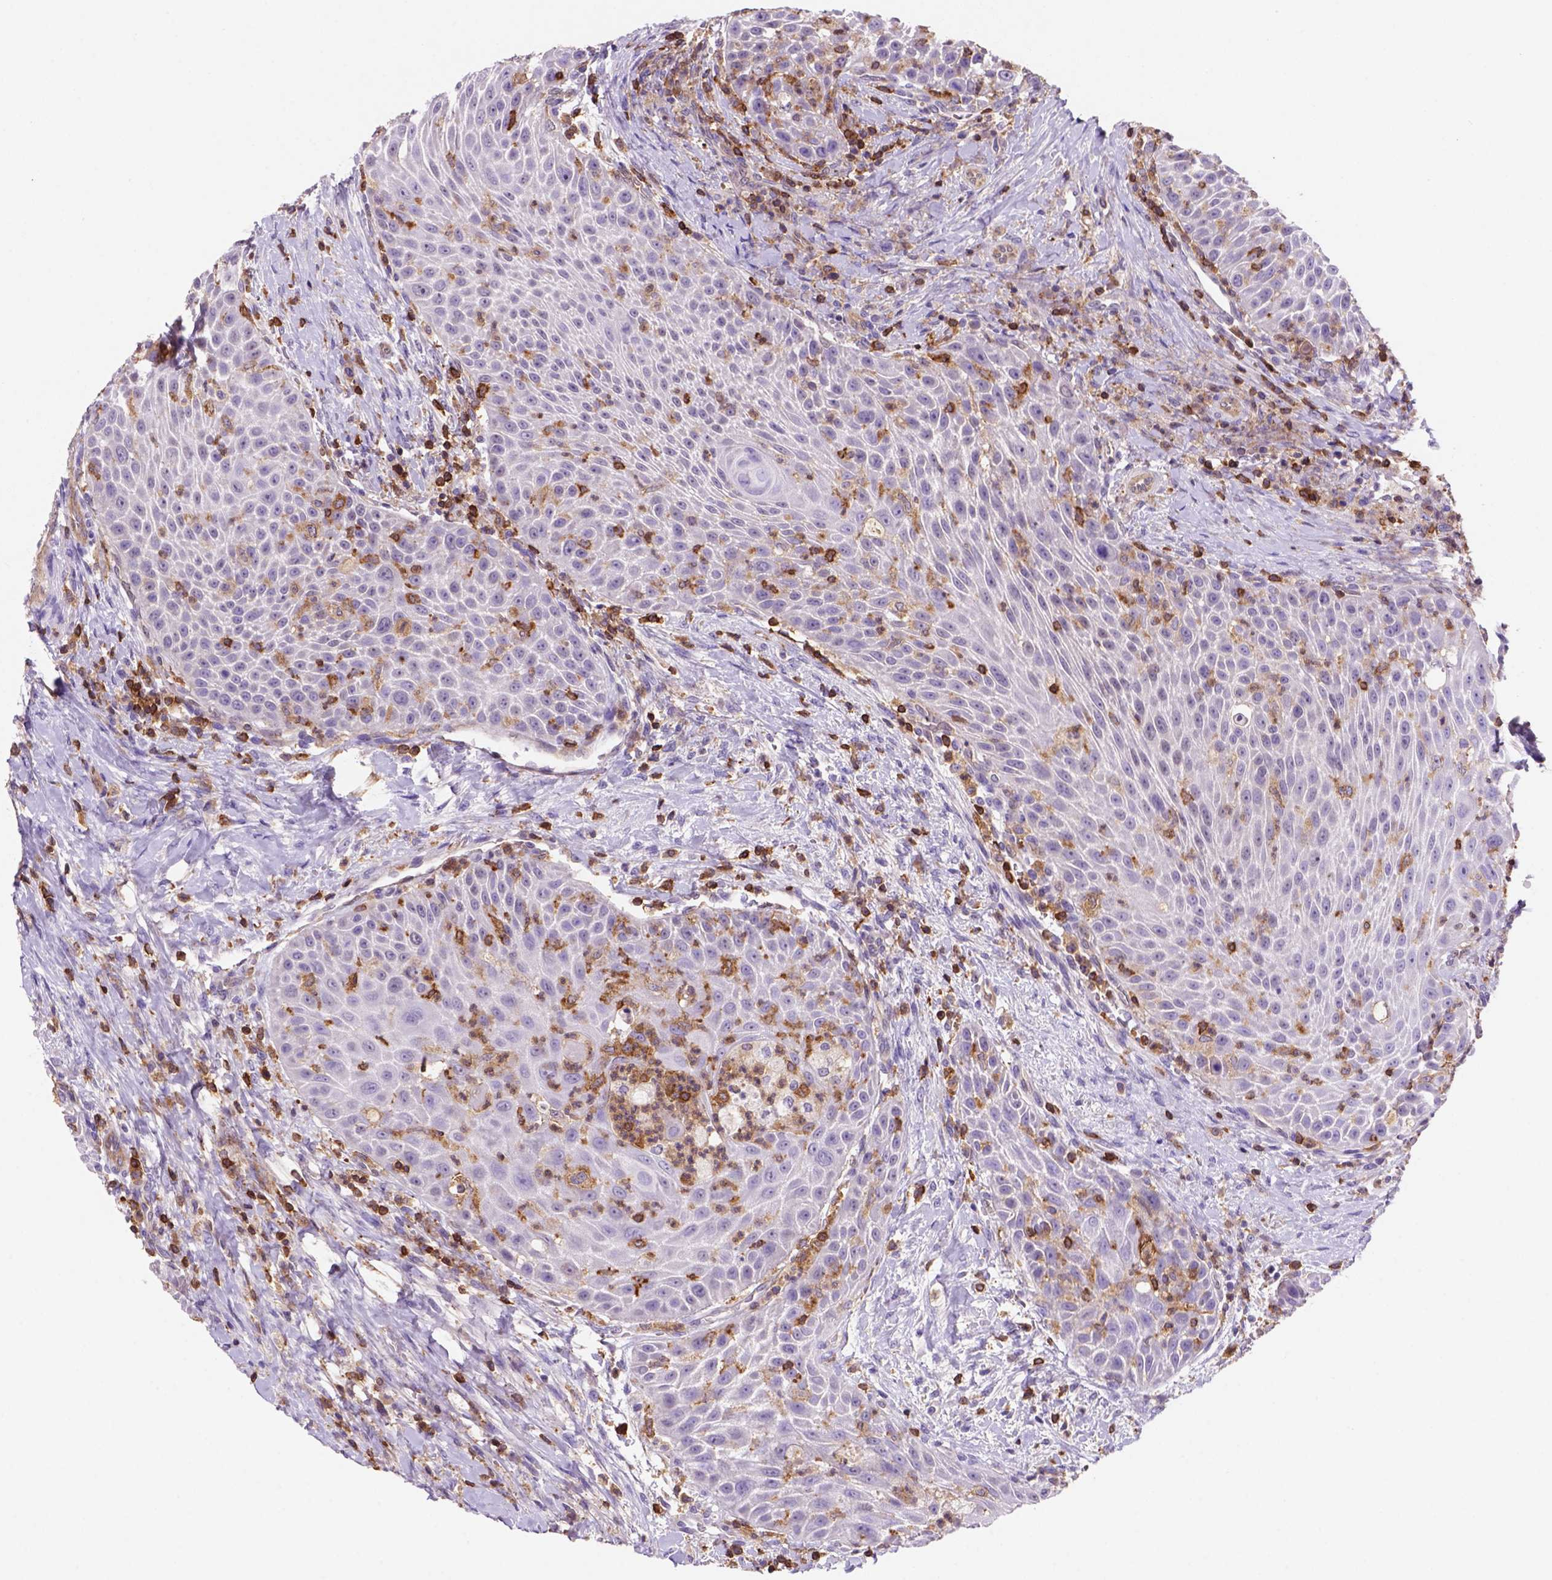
{"staining": {"intensity": "negative", "quantity": "none", "location": "none"}, "tissue": "head and neck cancer", "cell_type": "Tumor cells", "image_type": "cancer", "snomed": [{"axis": "morphology", "description": "Squamous cell carcinoma, NOS"}, {"axis": "topography", "description": "Head-Neck"}], "caption": "DAB immunohistochemical staining of human head and neck cancer shows no significant staining in tumor cells. The staining is performed using DAB brown chromogen with nuclei counter-stained in using hematoxylin.", "gene": "INPP5D", "patient": {"sex": "male", "age": 69}}